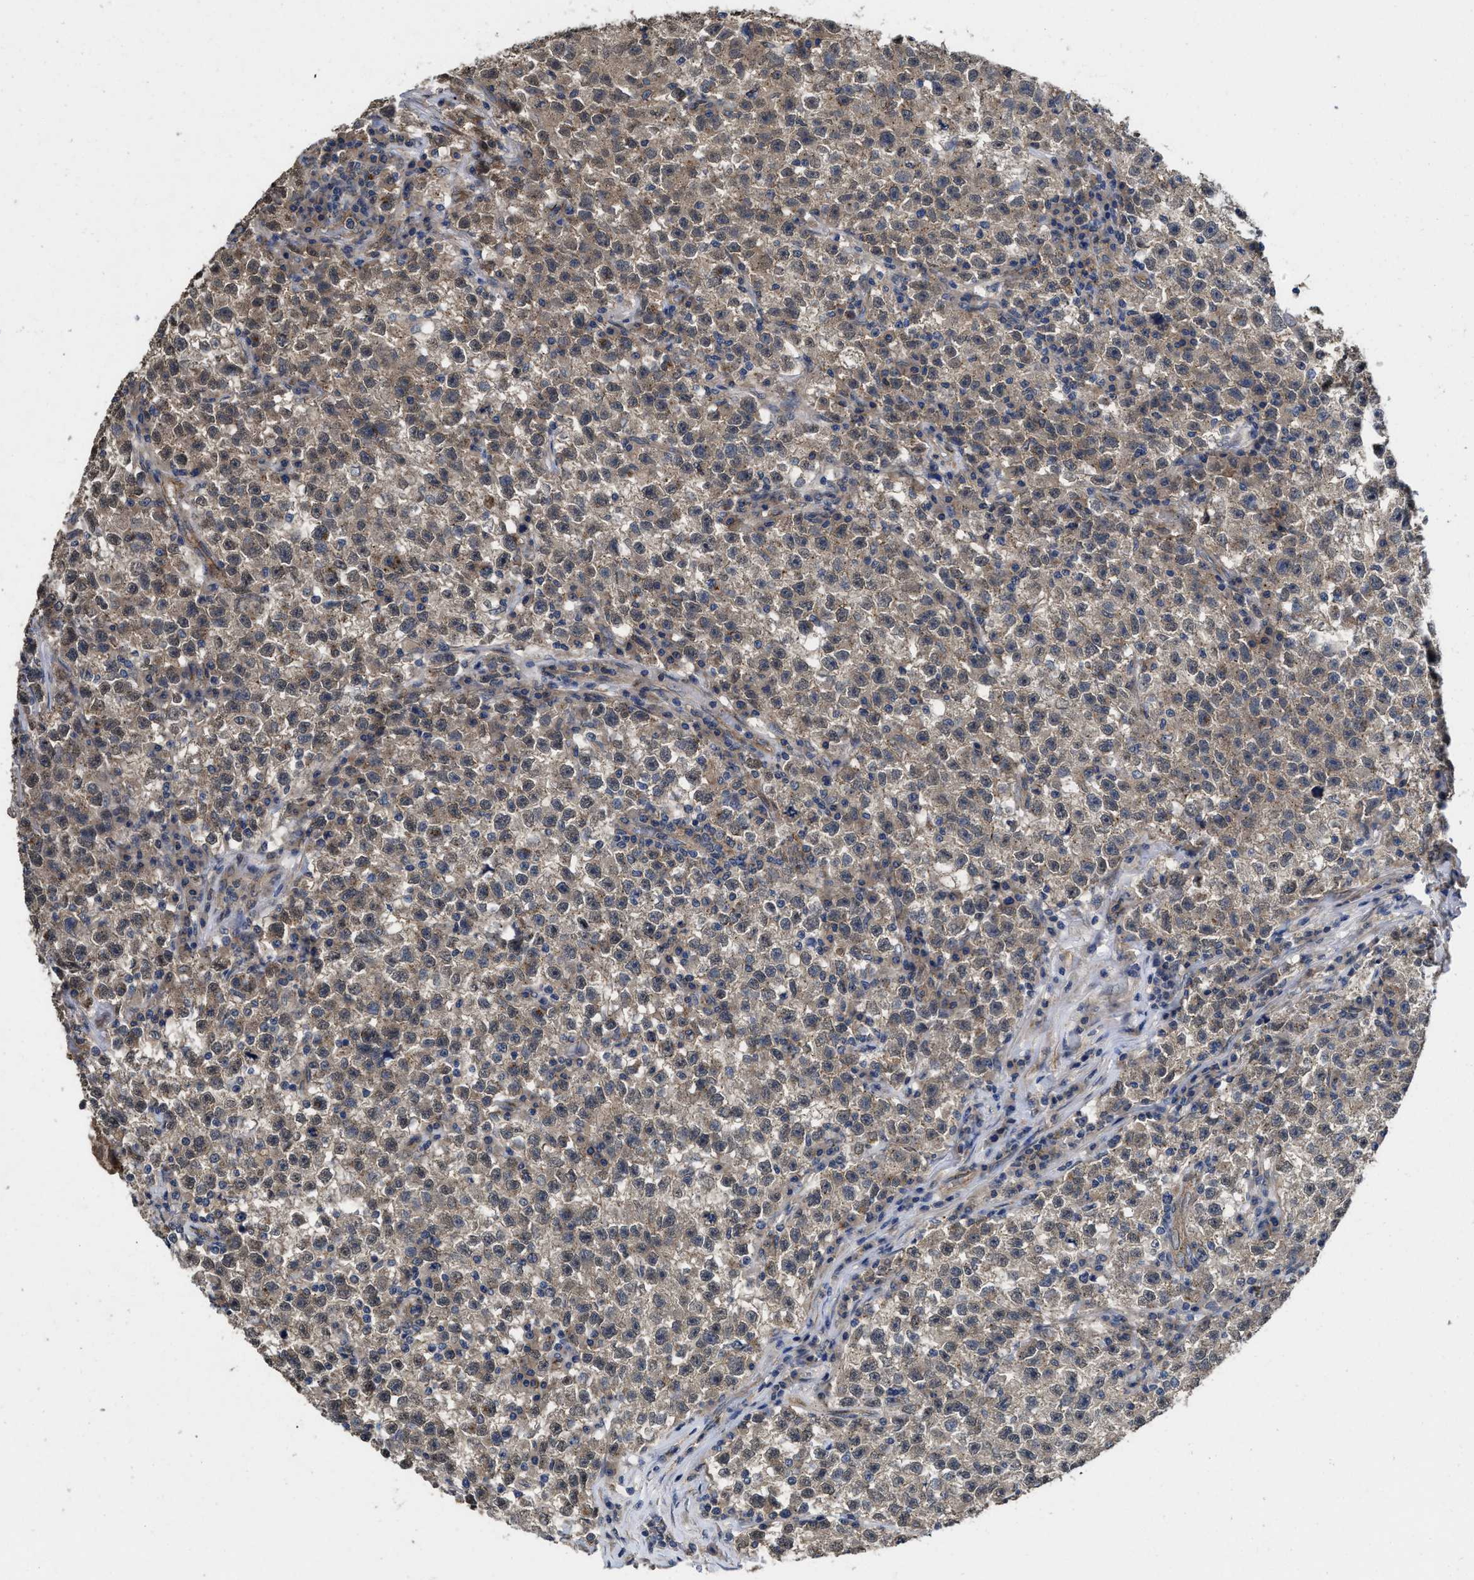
{"staining": {"intensity": "weak", "quantity": "<25%", "location": "cytoplasmic/membranous"}, "tissue": "testis cancer", "cell_type": "Tumor cells", "image_type": "cancer", "snomed": [{"axis": "morphology", "description": "Seminoma, NOS"}, {"axis": "topography", "description": "Testis"}], "caption": "DAB (3,3'-diaminobenzidine) immunohistochemical staining of human testis cancer (seminoma) demonstrates no significant positivity in tumor cells.", "gene": "PKD2", "patient": {"sex": "male", "age": 22}}